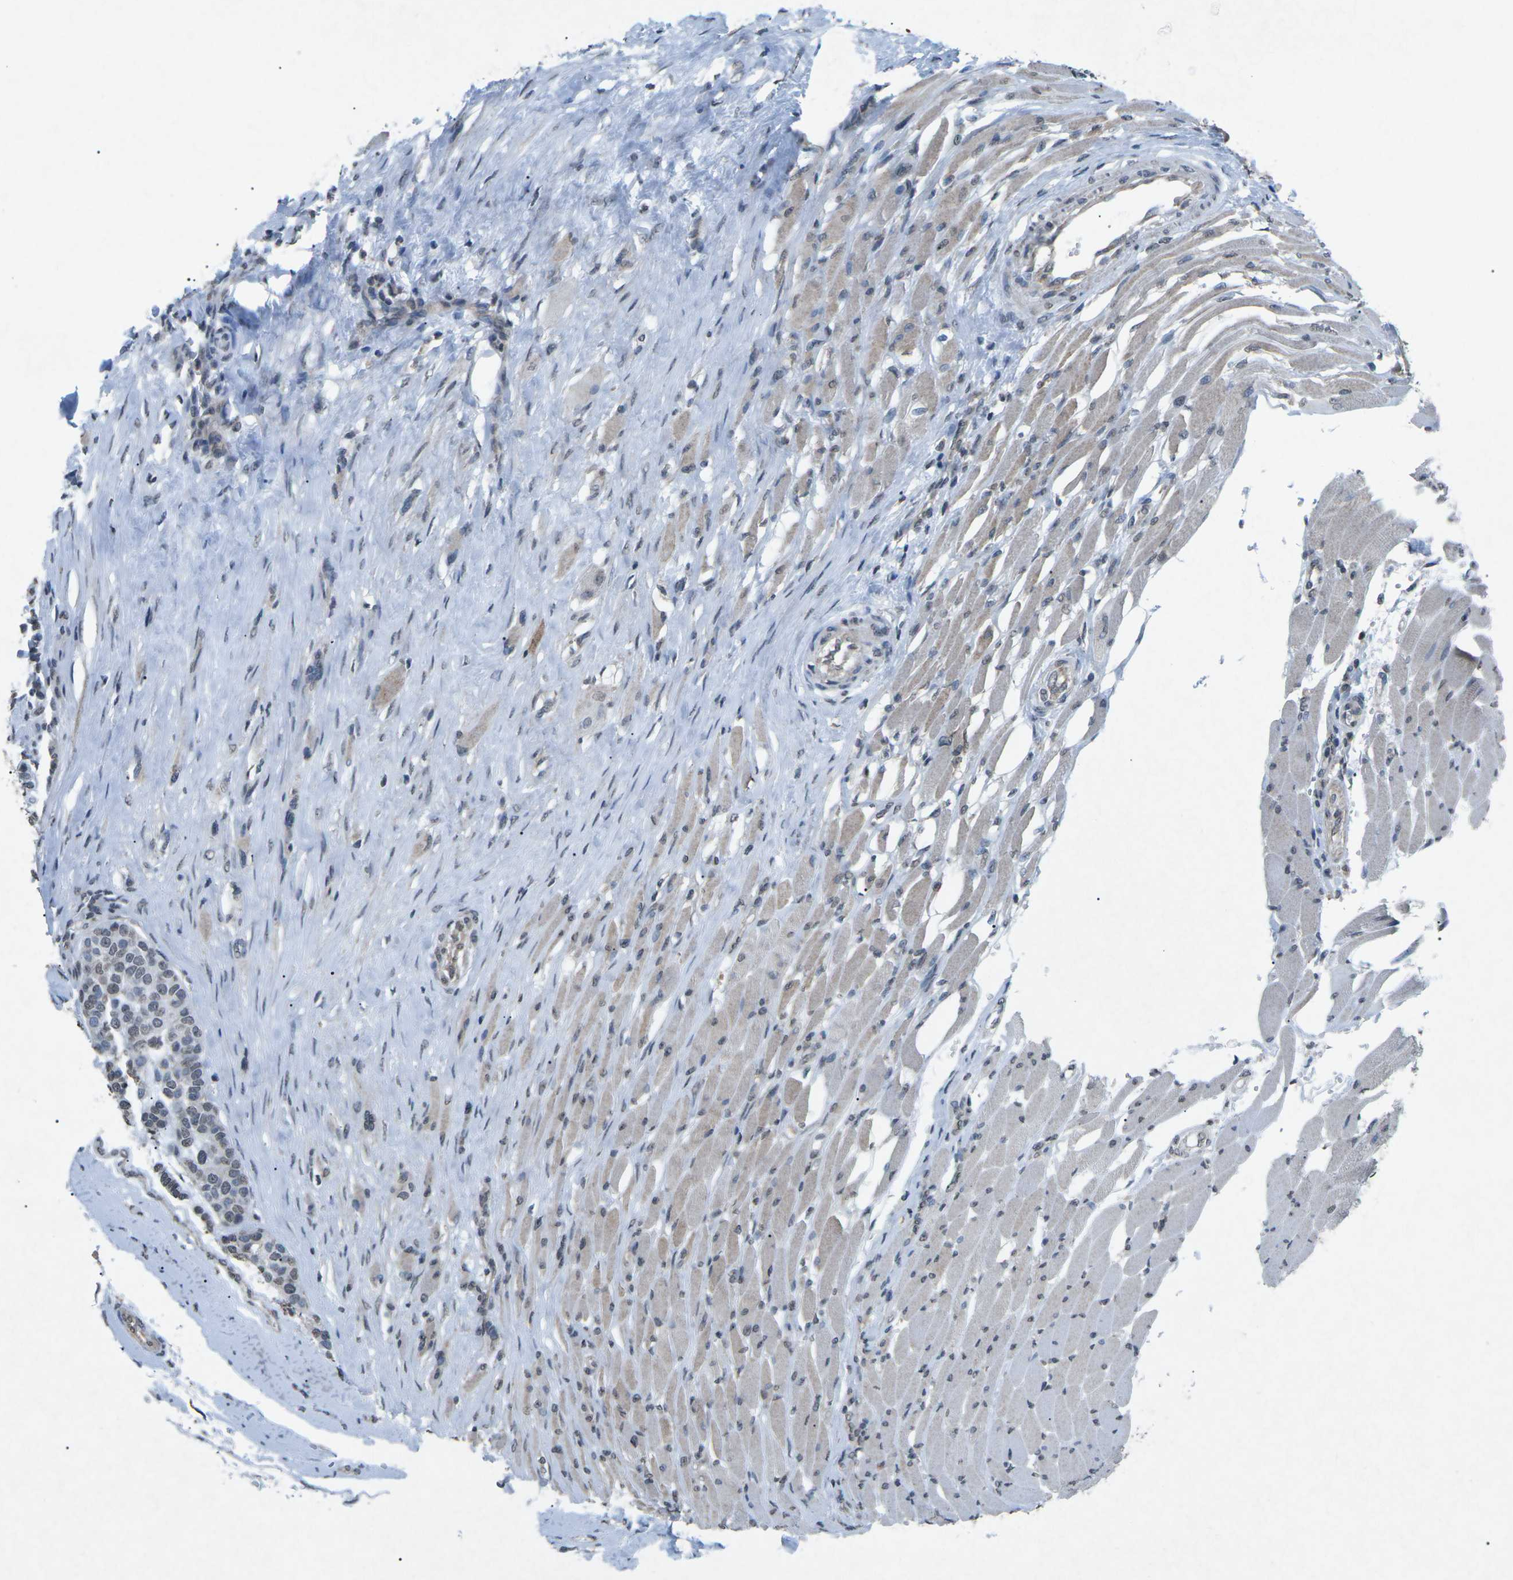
{"staining": {"intensity": "weak", "quantity": "<25%", "location": "cytoplasmic/membranous"}, "tissue": "head and neck cancer", "cell_type": "Tumor cells", "image_type": "cancer", "snomed": [{"axis": "morphology", "description": "Adenocarcinoma, NOS"}, {"axis": "morphology", "description": "Adenoma, NOS"}, {"axis": "topography", "description": "Head-Neck"}], "caption": "Immunohistochemical staining of head and neck adenocarcinoma exhibits no significant expression in tumor cells.", "gene": "TFR2", "patient": {"sex": "female", "age": 55}}